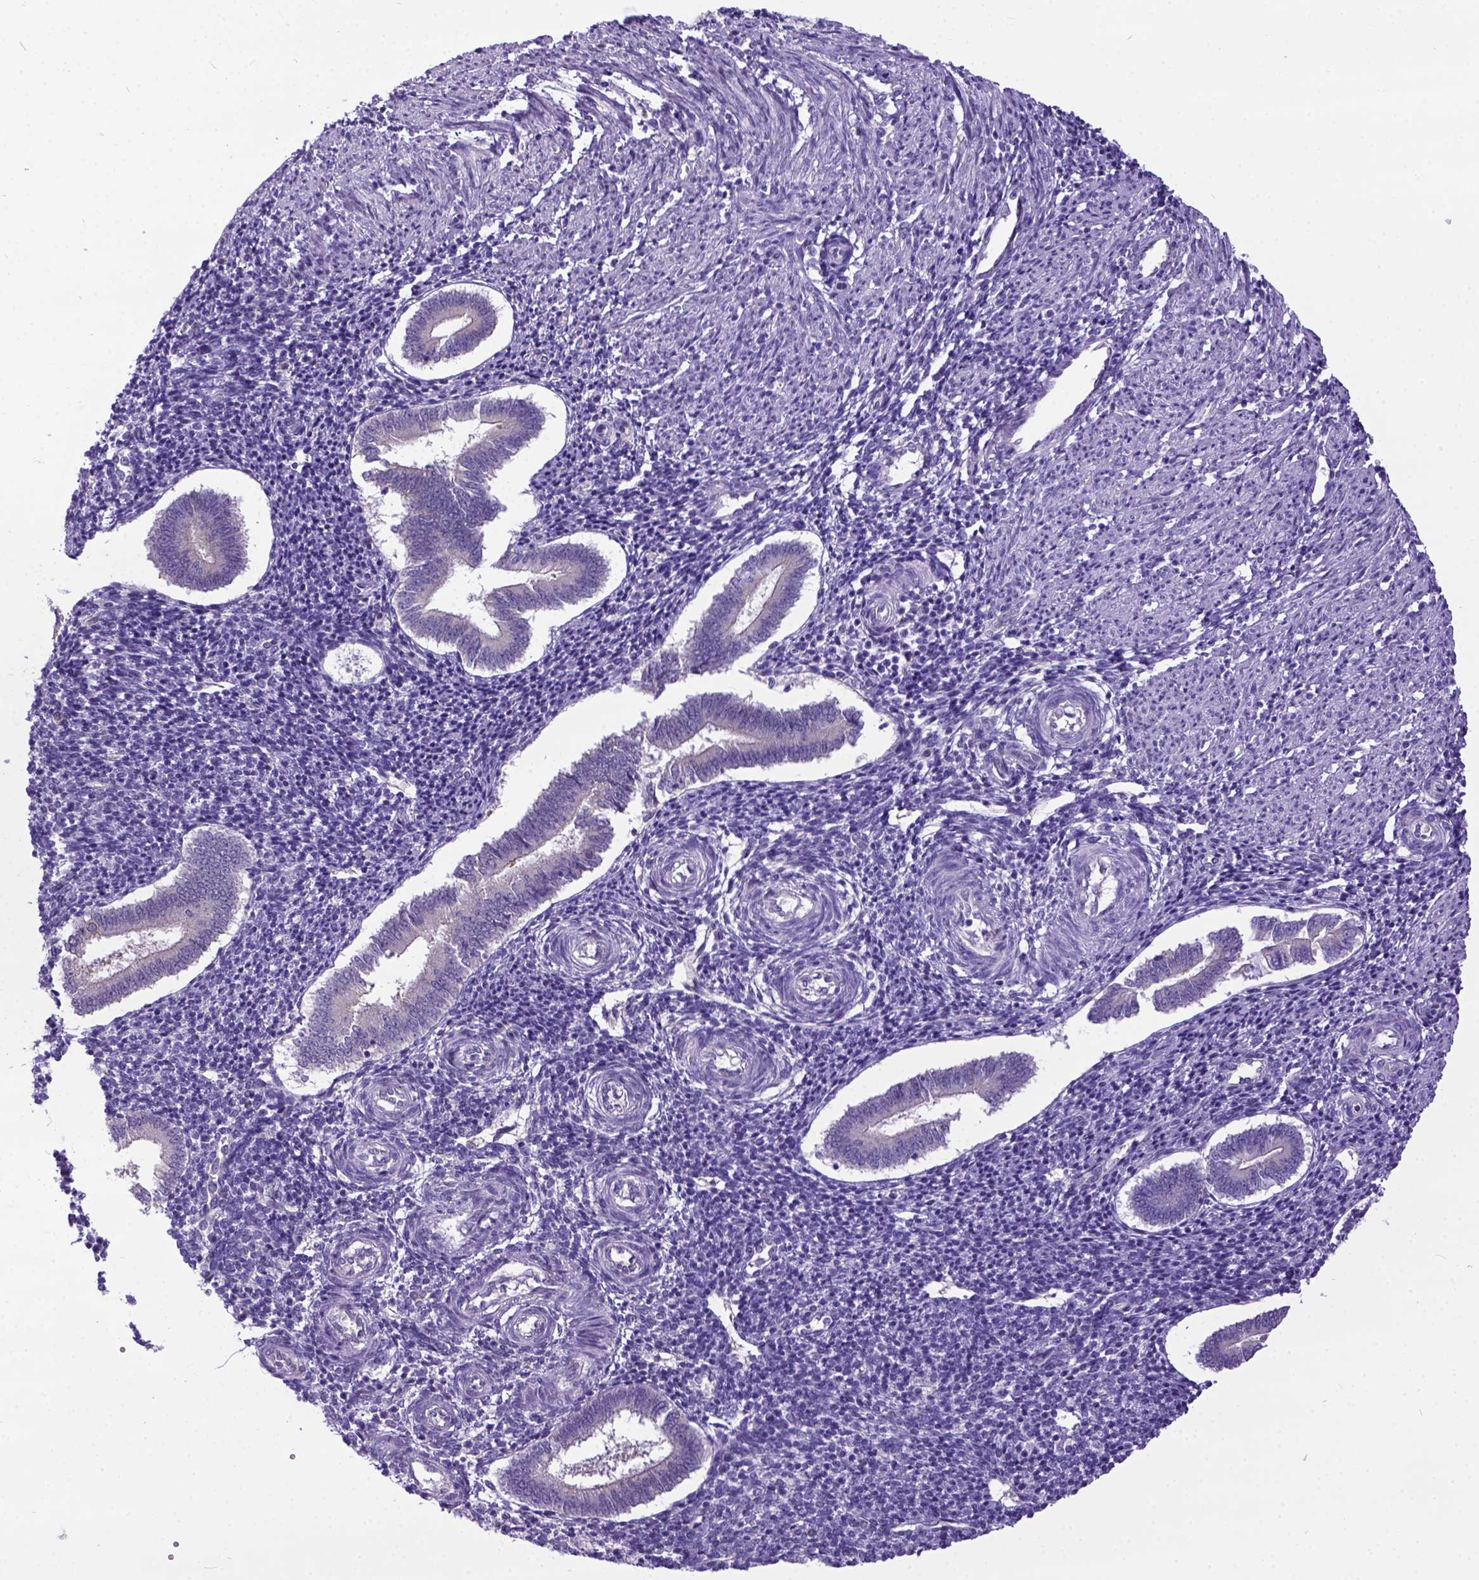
{"staining": {"intensity": "negative", "quantity": "none", "location": "none"}, "tissue": "endometrium", "cell_type": "Cells in endometrial stroma", "image_type": "normal", "snomed": [{"axis": "morphology", "description": "Normal tissue, NOS"}, {"axis": "topography", "description": "Endometrium"}], "caption": "Human endometrium stained for a protein using IHC displays no positivity in cells in endometrial stroma.", "gene": "NEK5", "patient": {"sex": "female", "age": 25}}